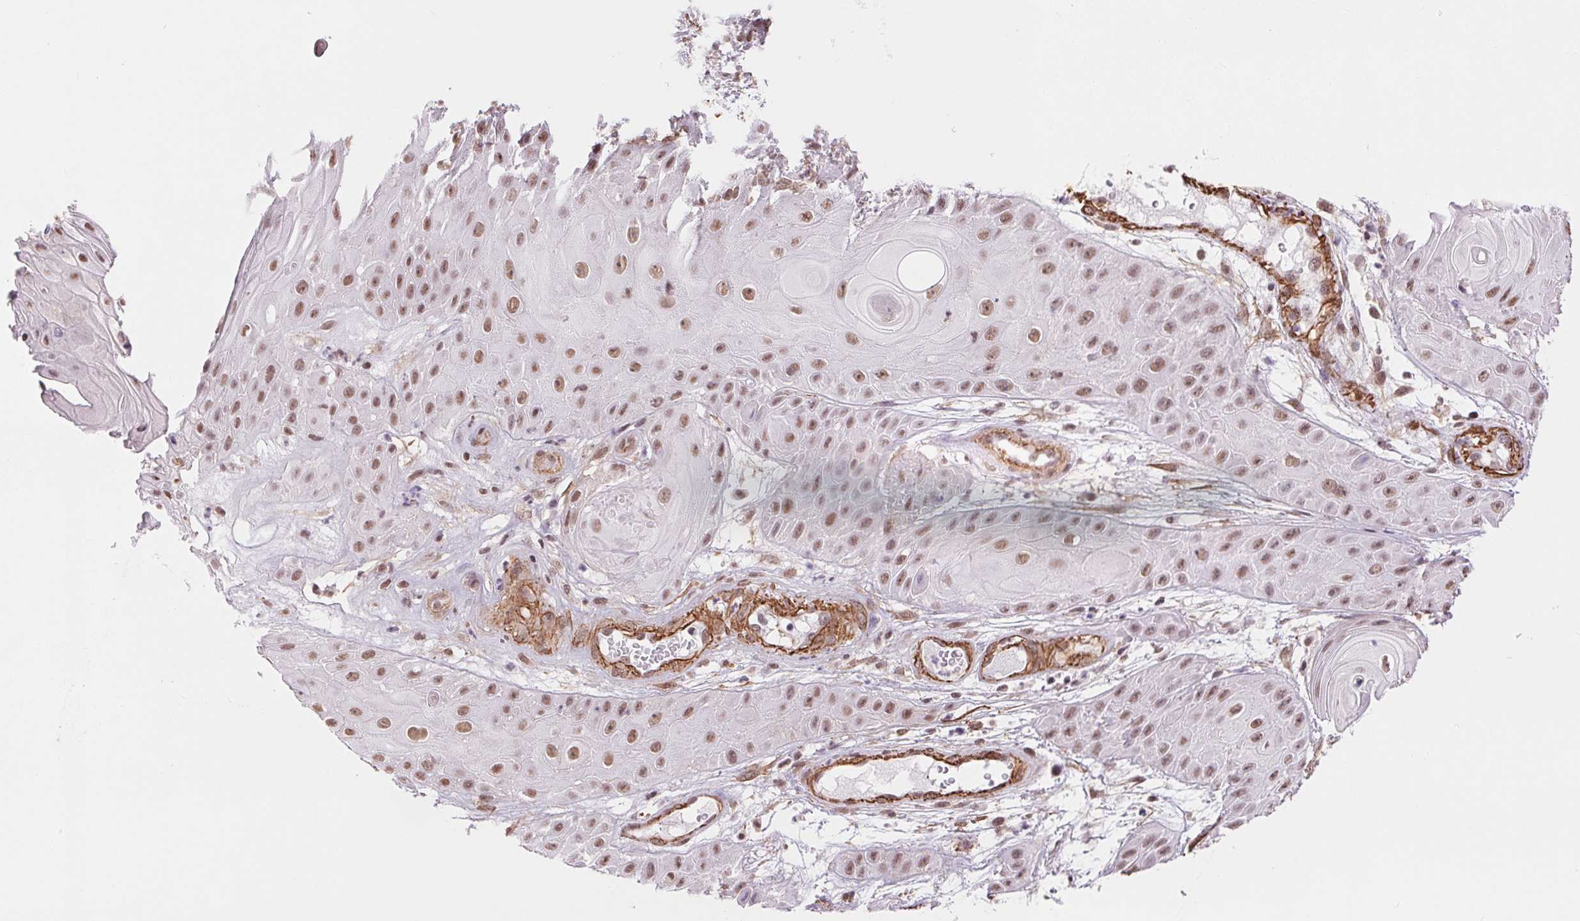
{"staining": {"intensity": "moderate", "quantity": ">75%", "location": "nuclear"}, "tissue": "skin cancer", "cell_type": "Tumor cells", "image_type": "cancer", "snomed": [{"axis": "morphology", "description": "Squamous cell carcinoma, NOS"}, {"axis": "topography", "description": "Skin"}], "caption": "Immunohistochemical staining of human skin cancer demonstrates moderate nuclear protein positivity in about >75% of tumor cells.", "gene": "BCAT1", "patient": {"sex": "male", "age": 62}}